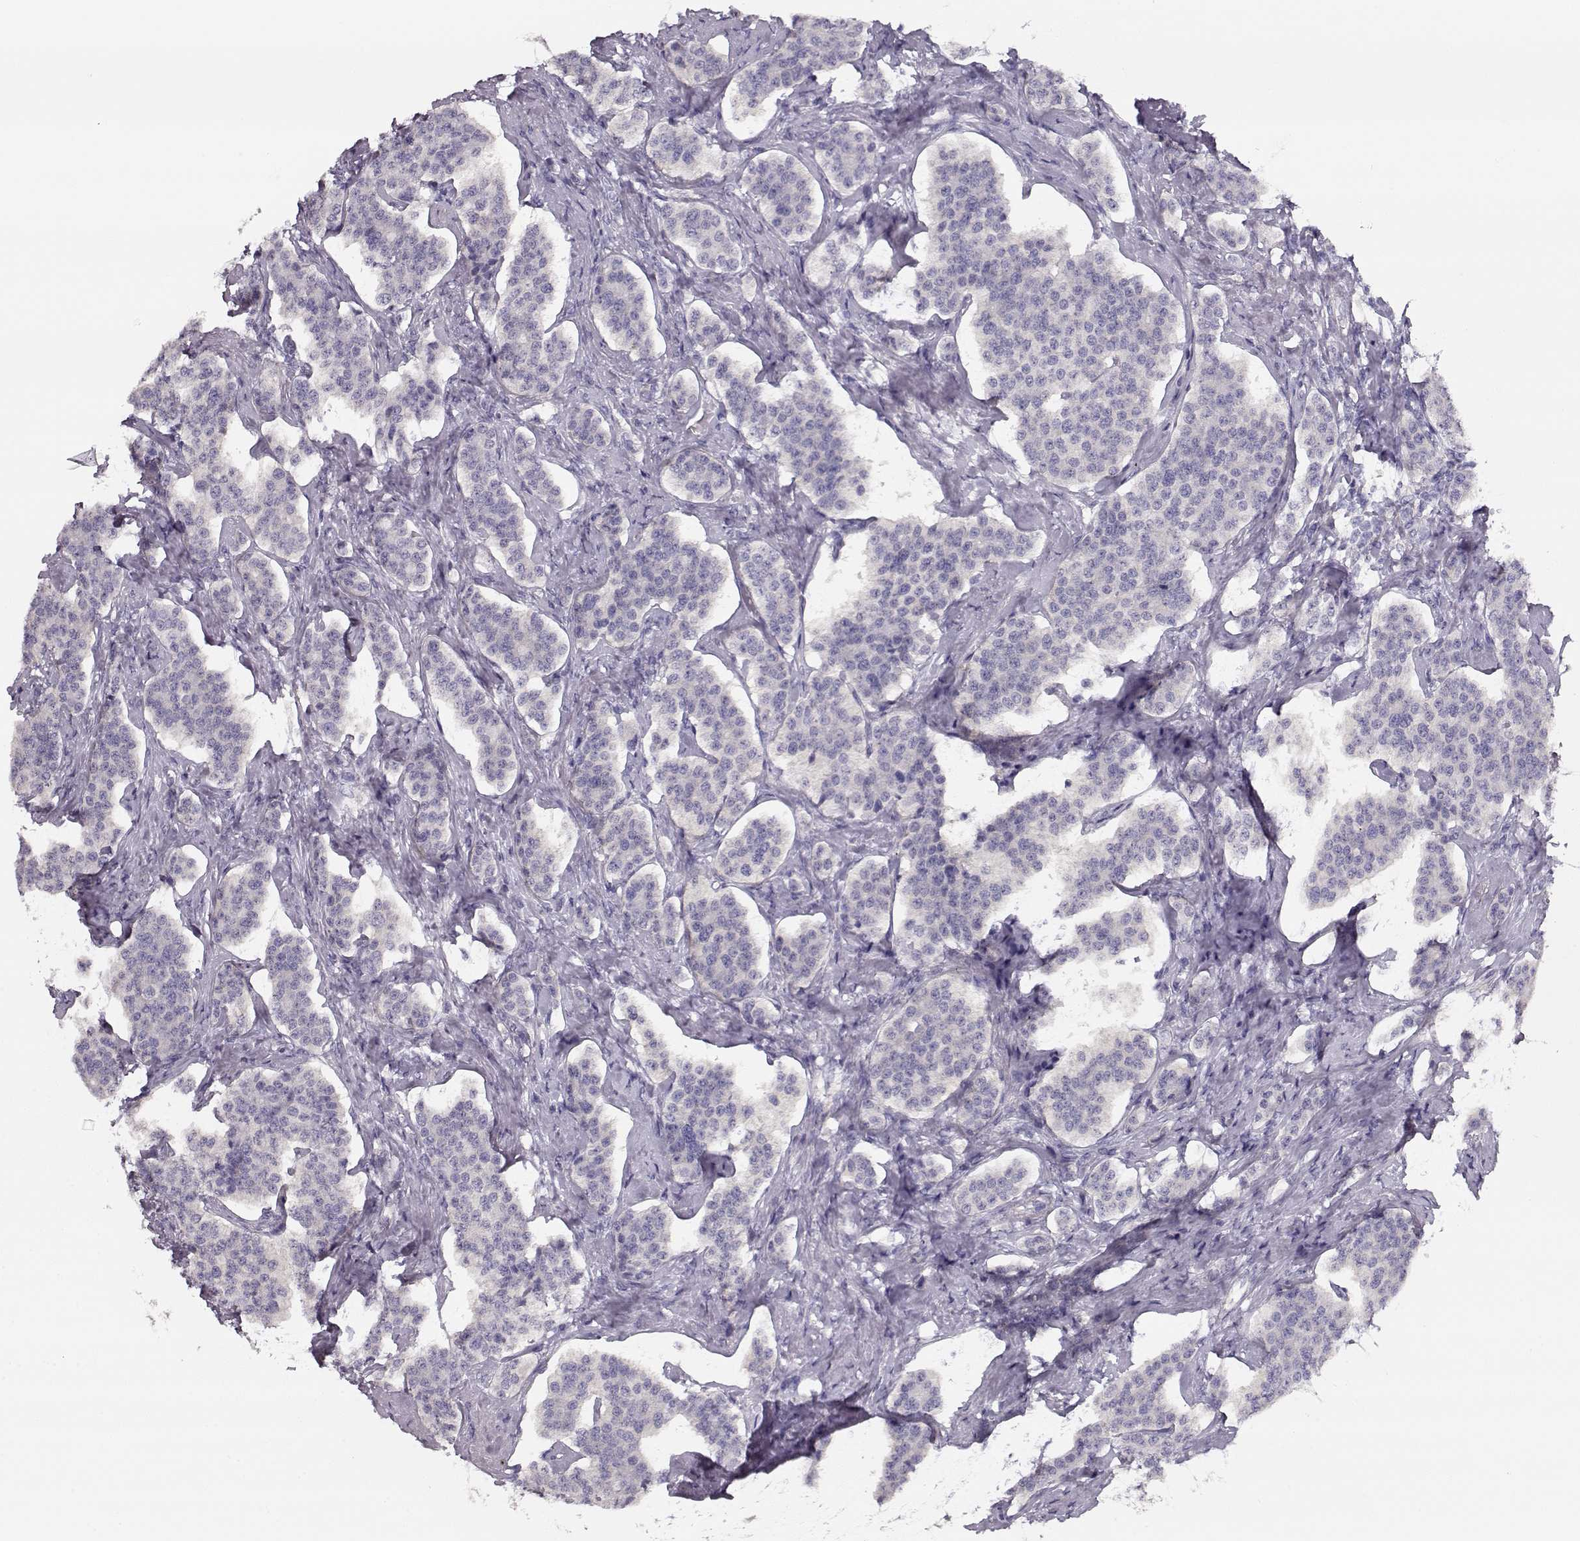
{"staining": {"intensity": "negative", "quantity": "none", "location": "none"}, "tissue": "carcinoid", "cell_type": "Tumor cells", "image_type": "cancer", "snomed": [{"axis": "morphology", "description": "Carcinoid, malignant, NOS"}, {"axis": "topography", "description": "Small intestine"}], "caption": "This is an immunohistochemistry photomicrograph of human carcinoid (malignant). There is no expression in tumor cells.", "gene": "NDRG4", "patient": {"sex": "female", "age": 58}}